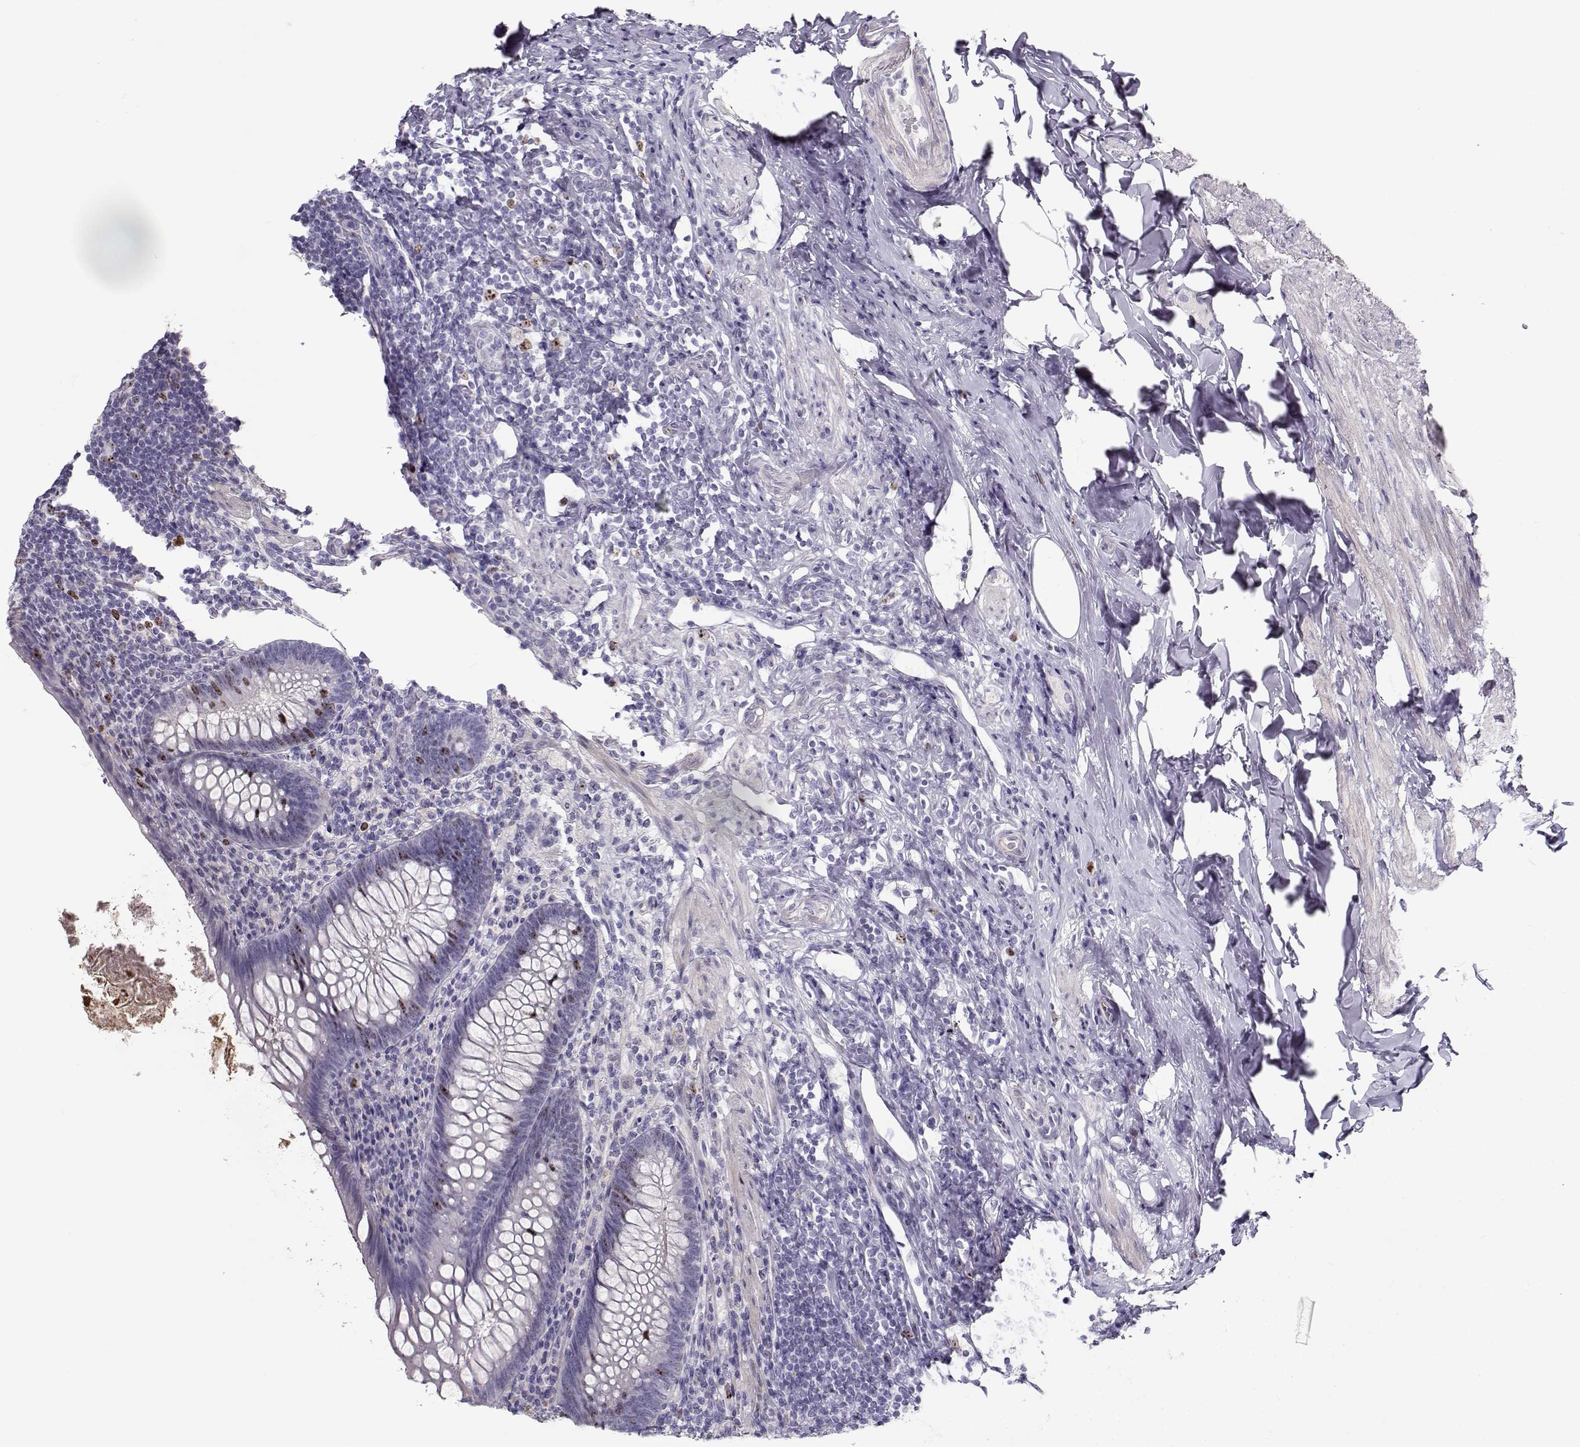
{"staining": {"intensity": "moderate", "quantity": "<25%", "location": "nuclear"}, "tissue": "appendix", "cell_type": "Glandular cells", "image_type": "normal", "snomed": [{"axis": "morphology", "description": "Normal tissue, NOS"}, {"axis": "topography", "description": "Appendix"}], "caption": "Brown immunohistochemical staining in normal human appendix demonstrates moderate nuclear staining in about <25% of glandular cells. The staining was performed using DAB, with brown indicating positive protein expression. Nuclei are stained blue with hematoxylin.", "gene": "NPW", "patient": {"sex": "male", "age": 47}}